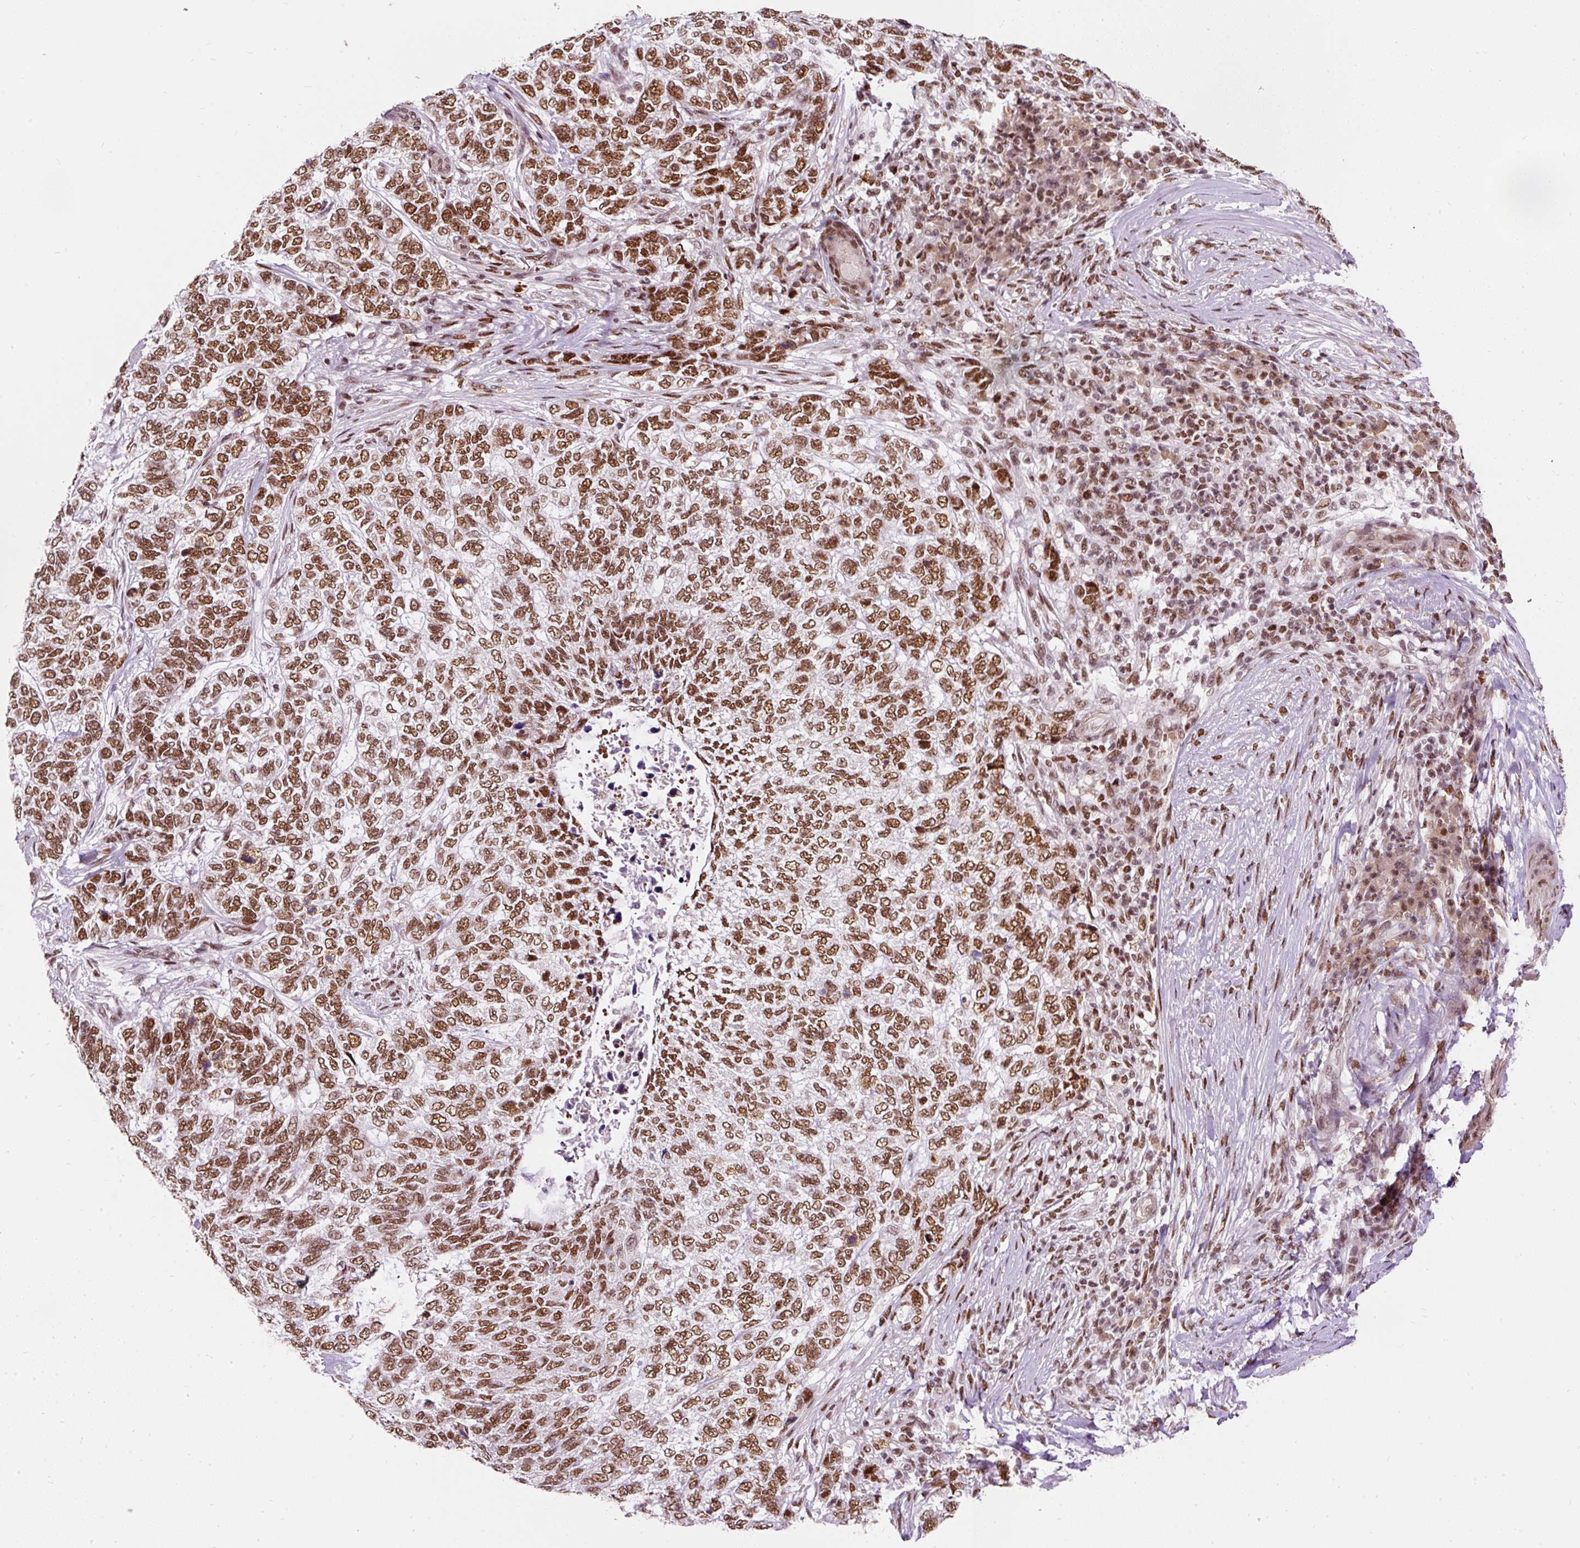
{"staining": {"intensity": "strong", "quantity": ">75%", "location": "nuclear"}, "tissue": "skin cancer", "cell_type": "Tumor cells", "image_type": "cancer", "snomed": [{"axis": "morphology", "description": "Basal cell carcinoma"}, {"axis": "topography", "description": "Skin"}], "caption": "Strong nuclear expression is seen in approximately >75% of tumor cells in skin basal cell carcinoma.", "gene": "HNRNPC", "patient": {"sex": "female", "age": 65}}